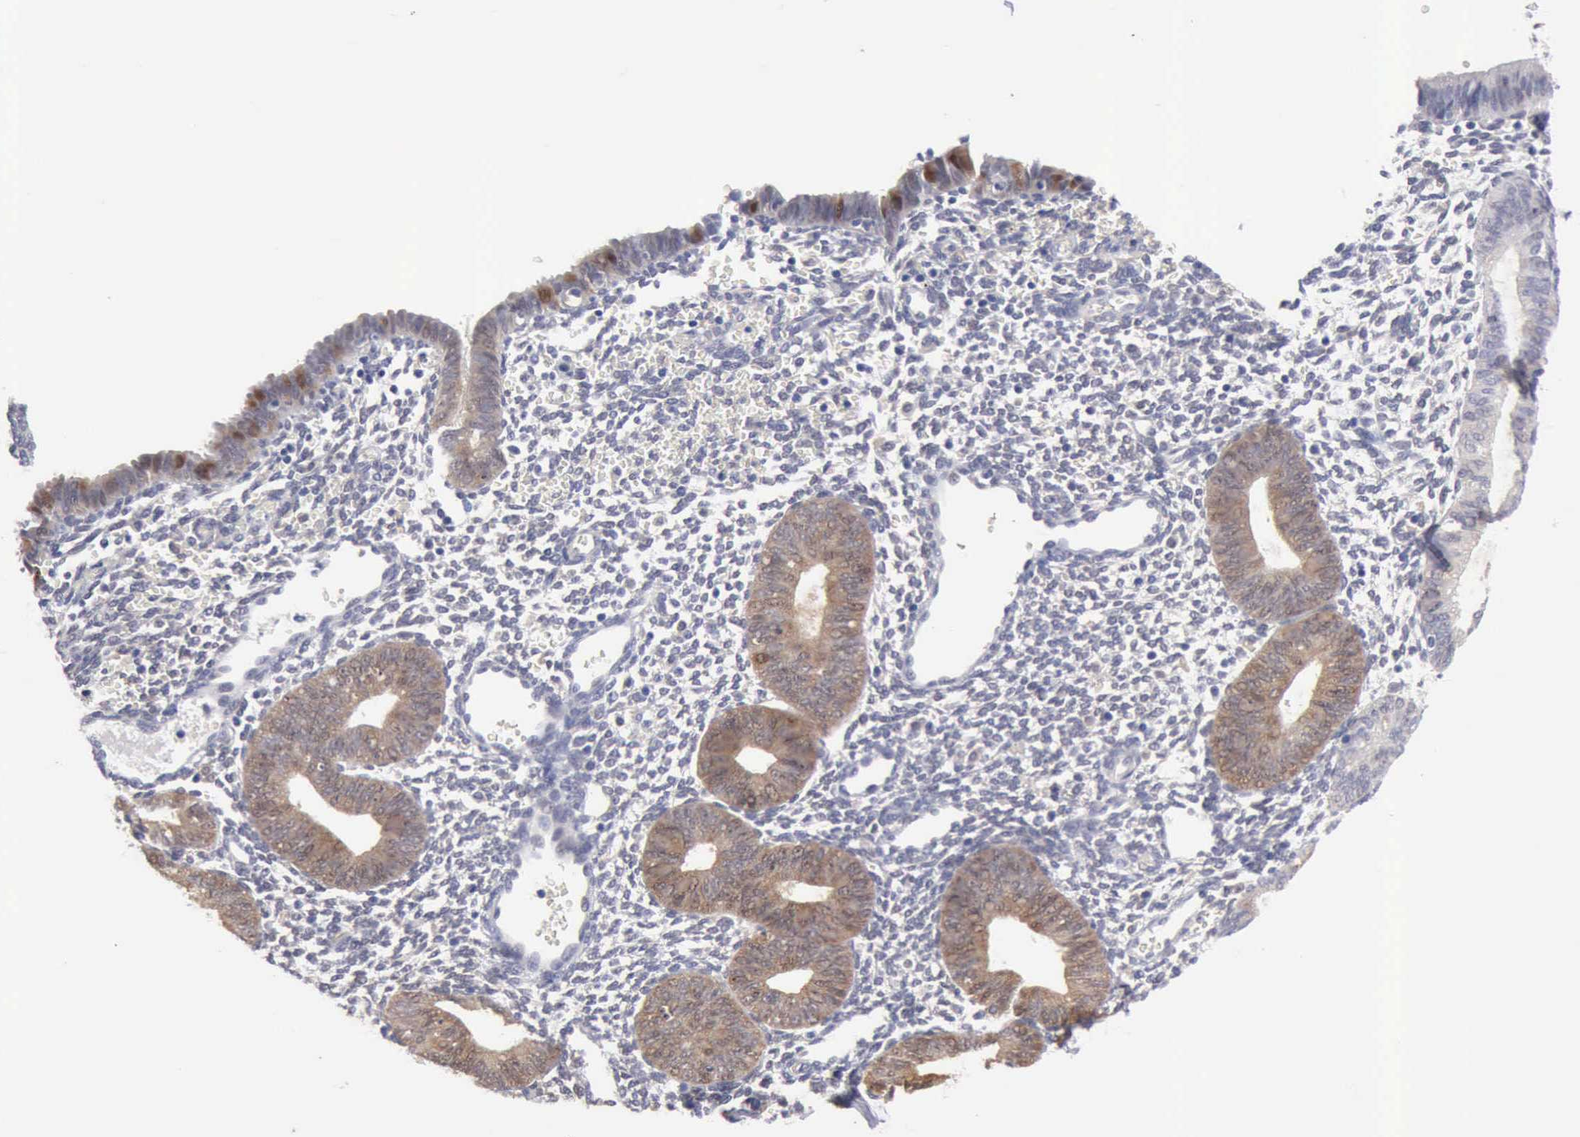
{"staining": {"intensity": "negative", "quantity": "none", "location": "none"}, "tissue": "endometrium", "cell_type": "Cells in endometrial stroma", "image_type": "normal", "snomed": [{"axis": "morphology", "description": "Normal tissue, NOS"}, {"axis": "topography", "description": "Endometrium"}], "caption": "High power microscopy image of an immunohistochemistry (IHC) histopathology image of benign endometrium, revealing no significant expression in cells in endometrial stroma.", "gene": "PTGR2", "patient": {"sex": "female", "age": 61}}